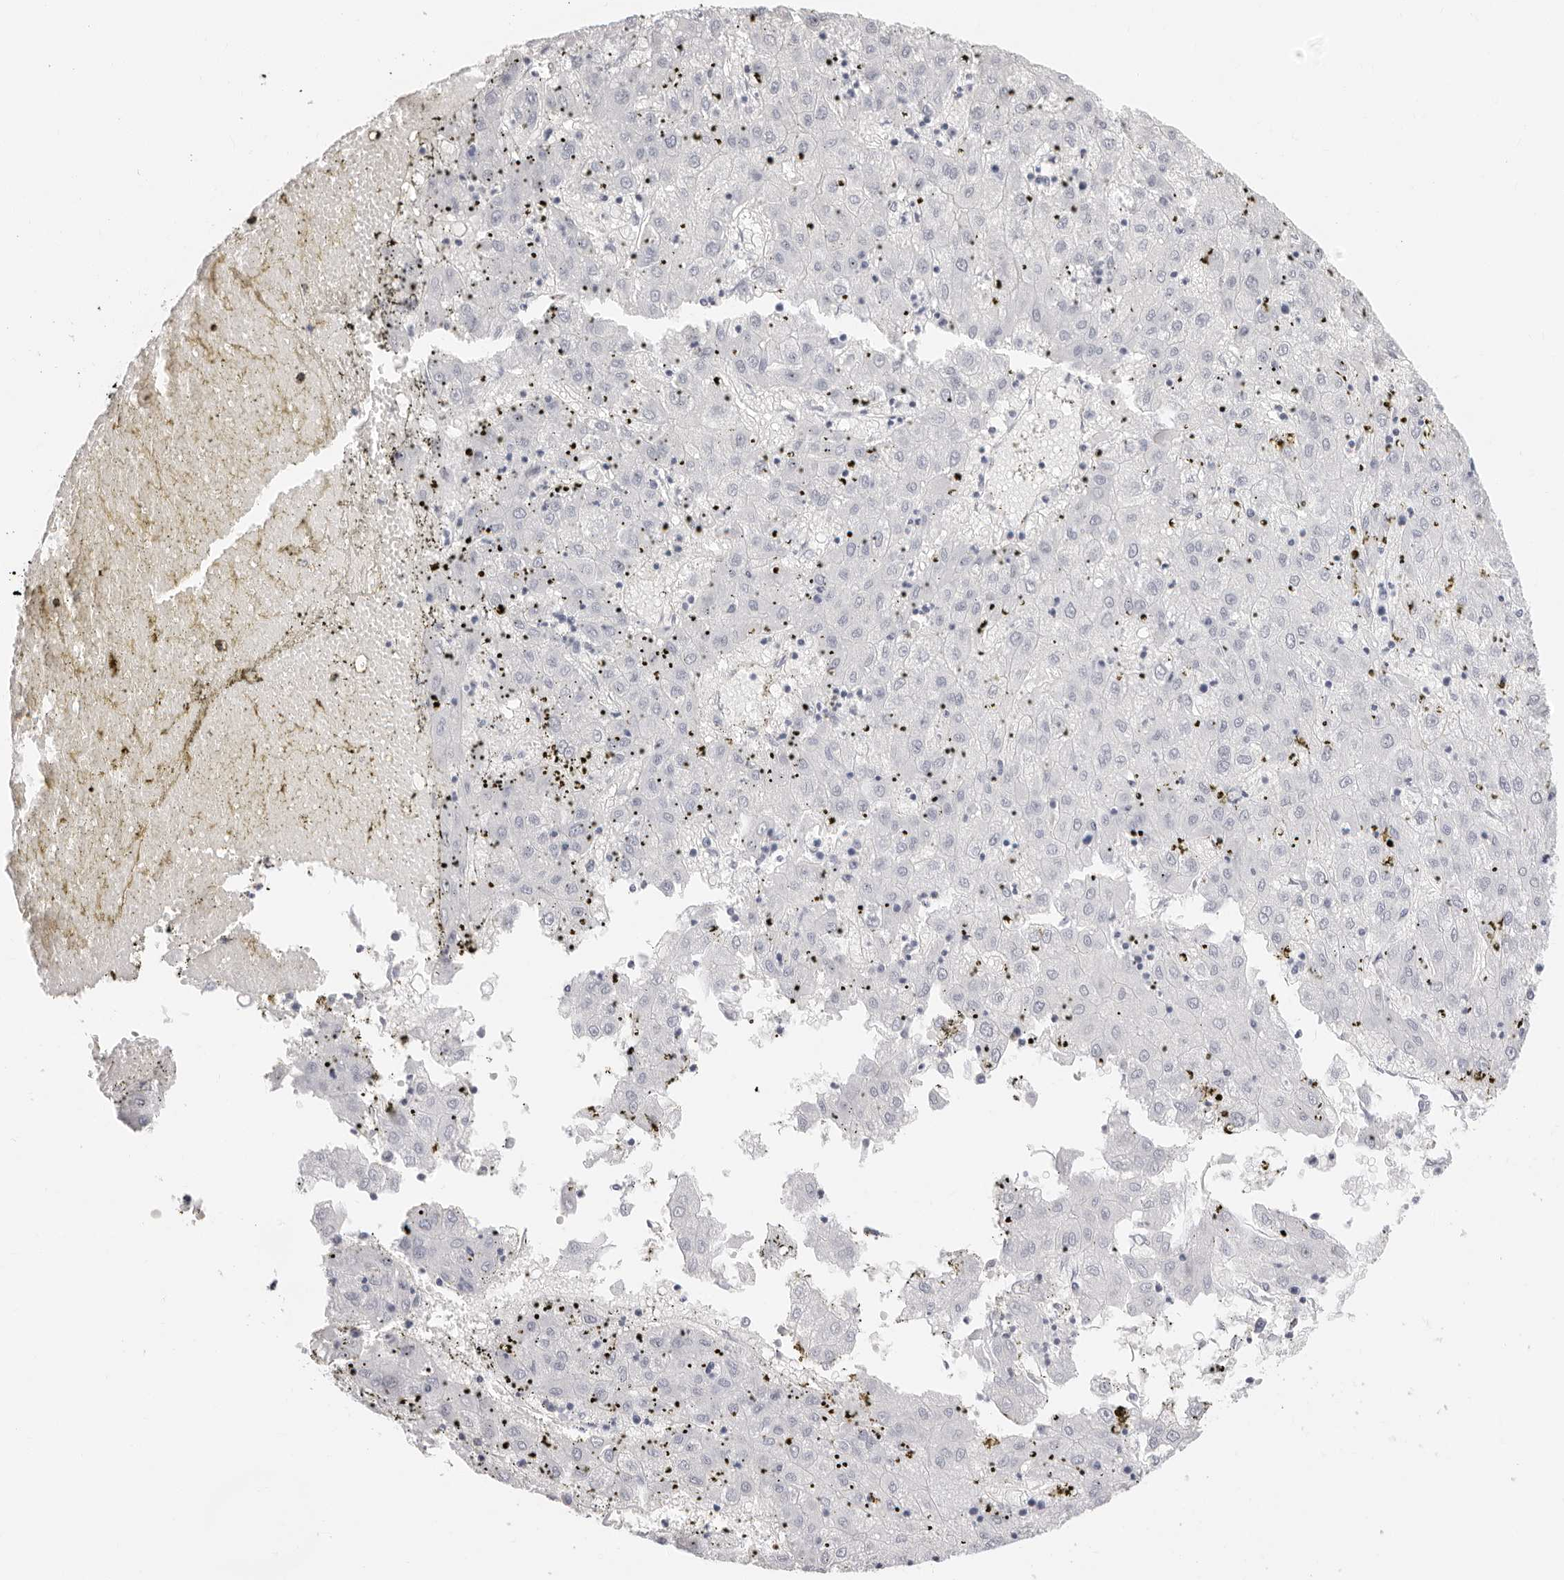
{"staining": {"intensity": "negative", "quantity": "none", "location": "none"}, "tissue": "liver cancer", "cell_type": "Tumor cells", "image_type": "cancer", "snomed": [{"axis": "morphology", "description": "Carcinoma, Hepatocellular, NOS"}, {"axis": "topography", "description": "Liver"}], "caption": "Histopathology image shows no protein expression in tumor cells of liver cancer tissue.", "gene": "AGMAT", "patient": {"sex": "male", "age": 72}}